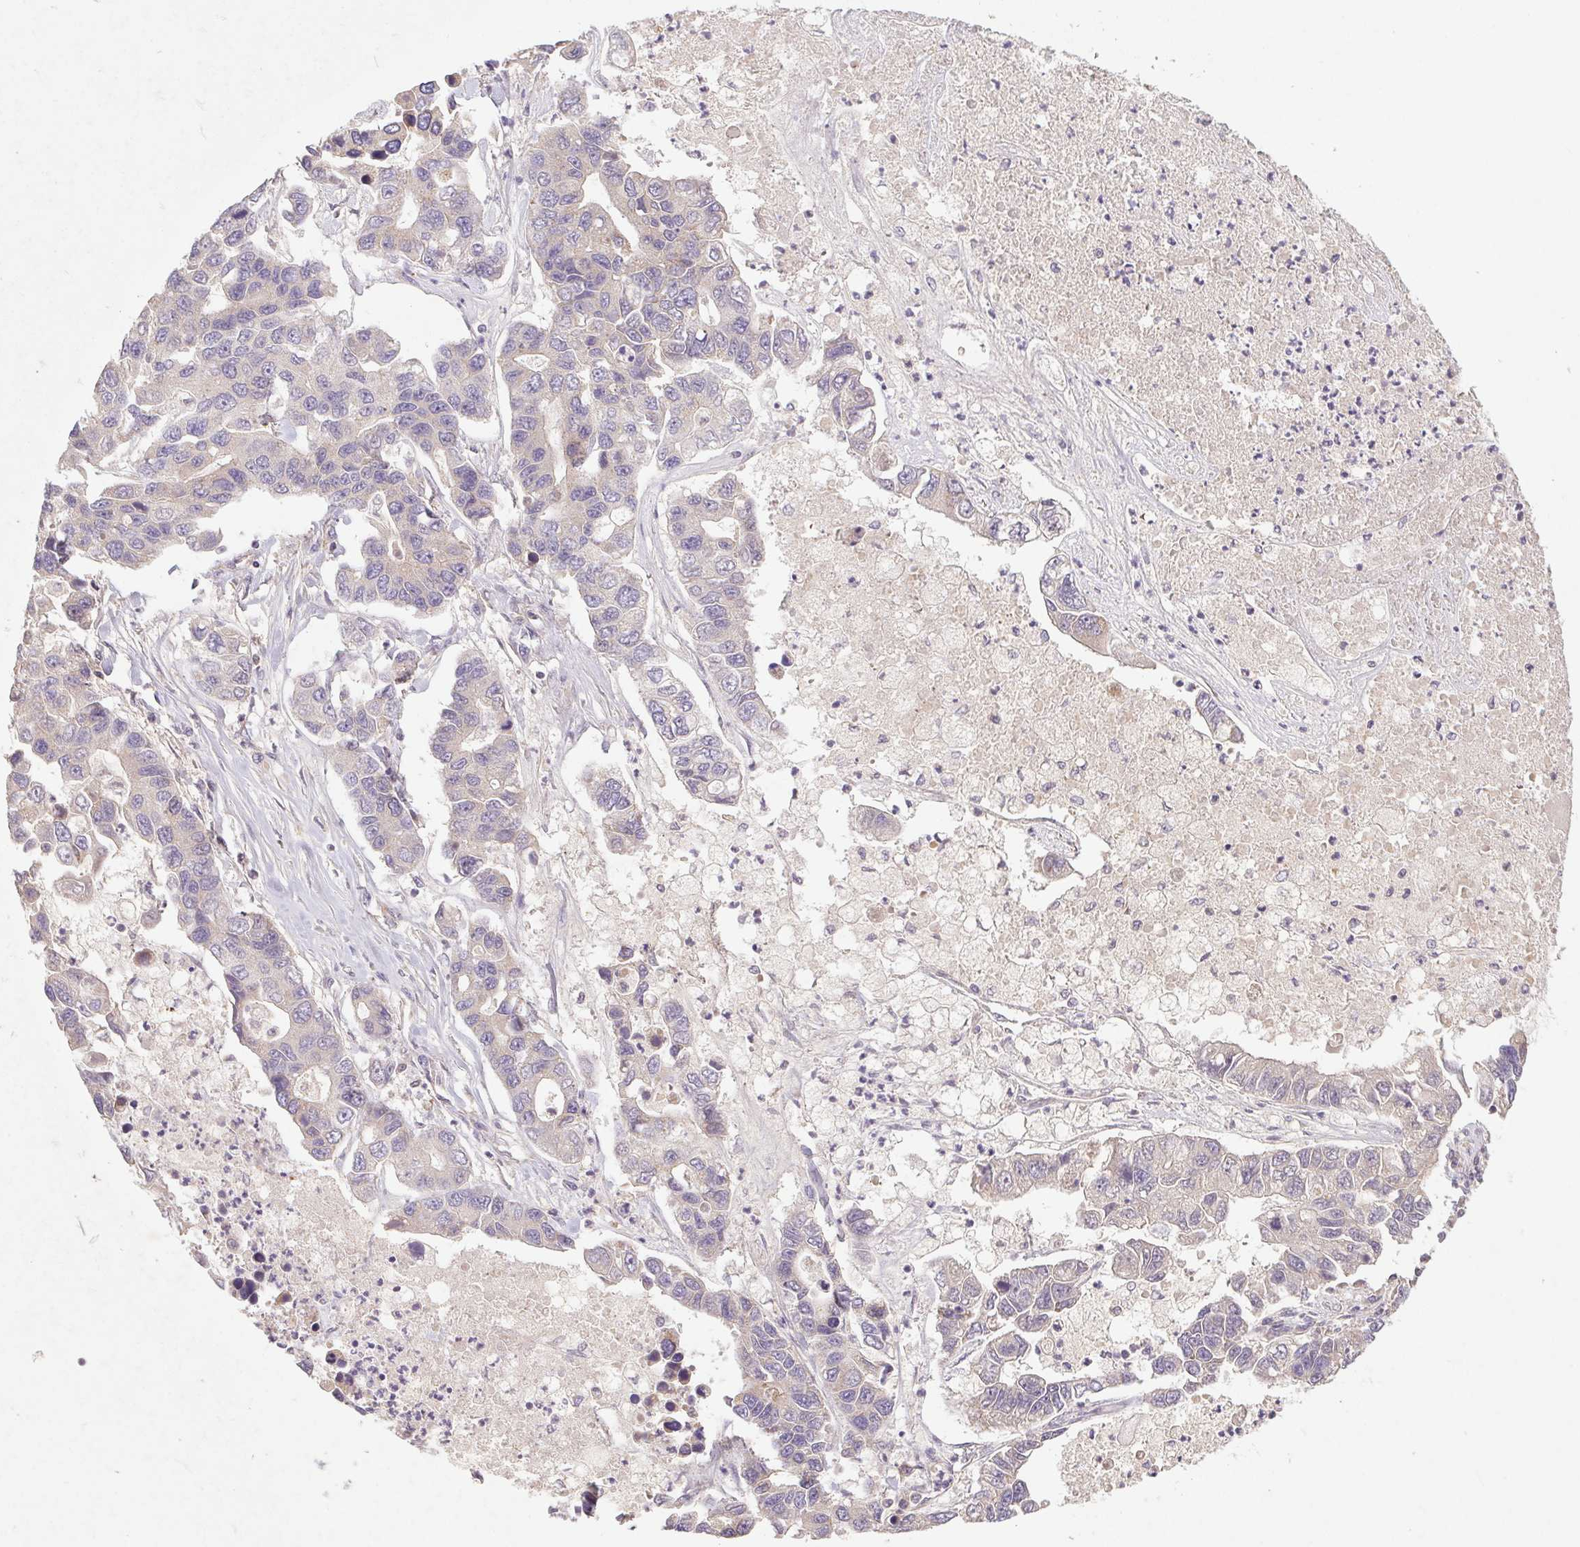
{"staining": {"intensity": "negative", "quantity": "none", "location": "none"}, "tissue": "lung cancer", "cell_type": "Tumor cells", "image_type": "cancer", "snomed": [{"axis": "morphology", "description": "Adenocarcinoma, NOS"}, {"axis": "topography", "description": "Bronchus"}, {"axis": "topography", "description": "Lung"}], "caption": "Tumor cells show no significant protein staining in lung adenocarcinoma.", "gene": "MTHFD1", "patient": {"sex": "female", "age": 51}}